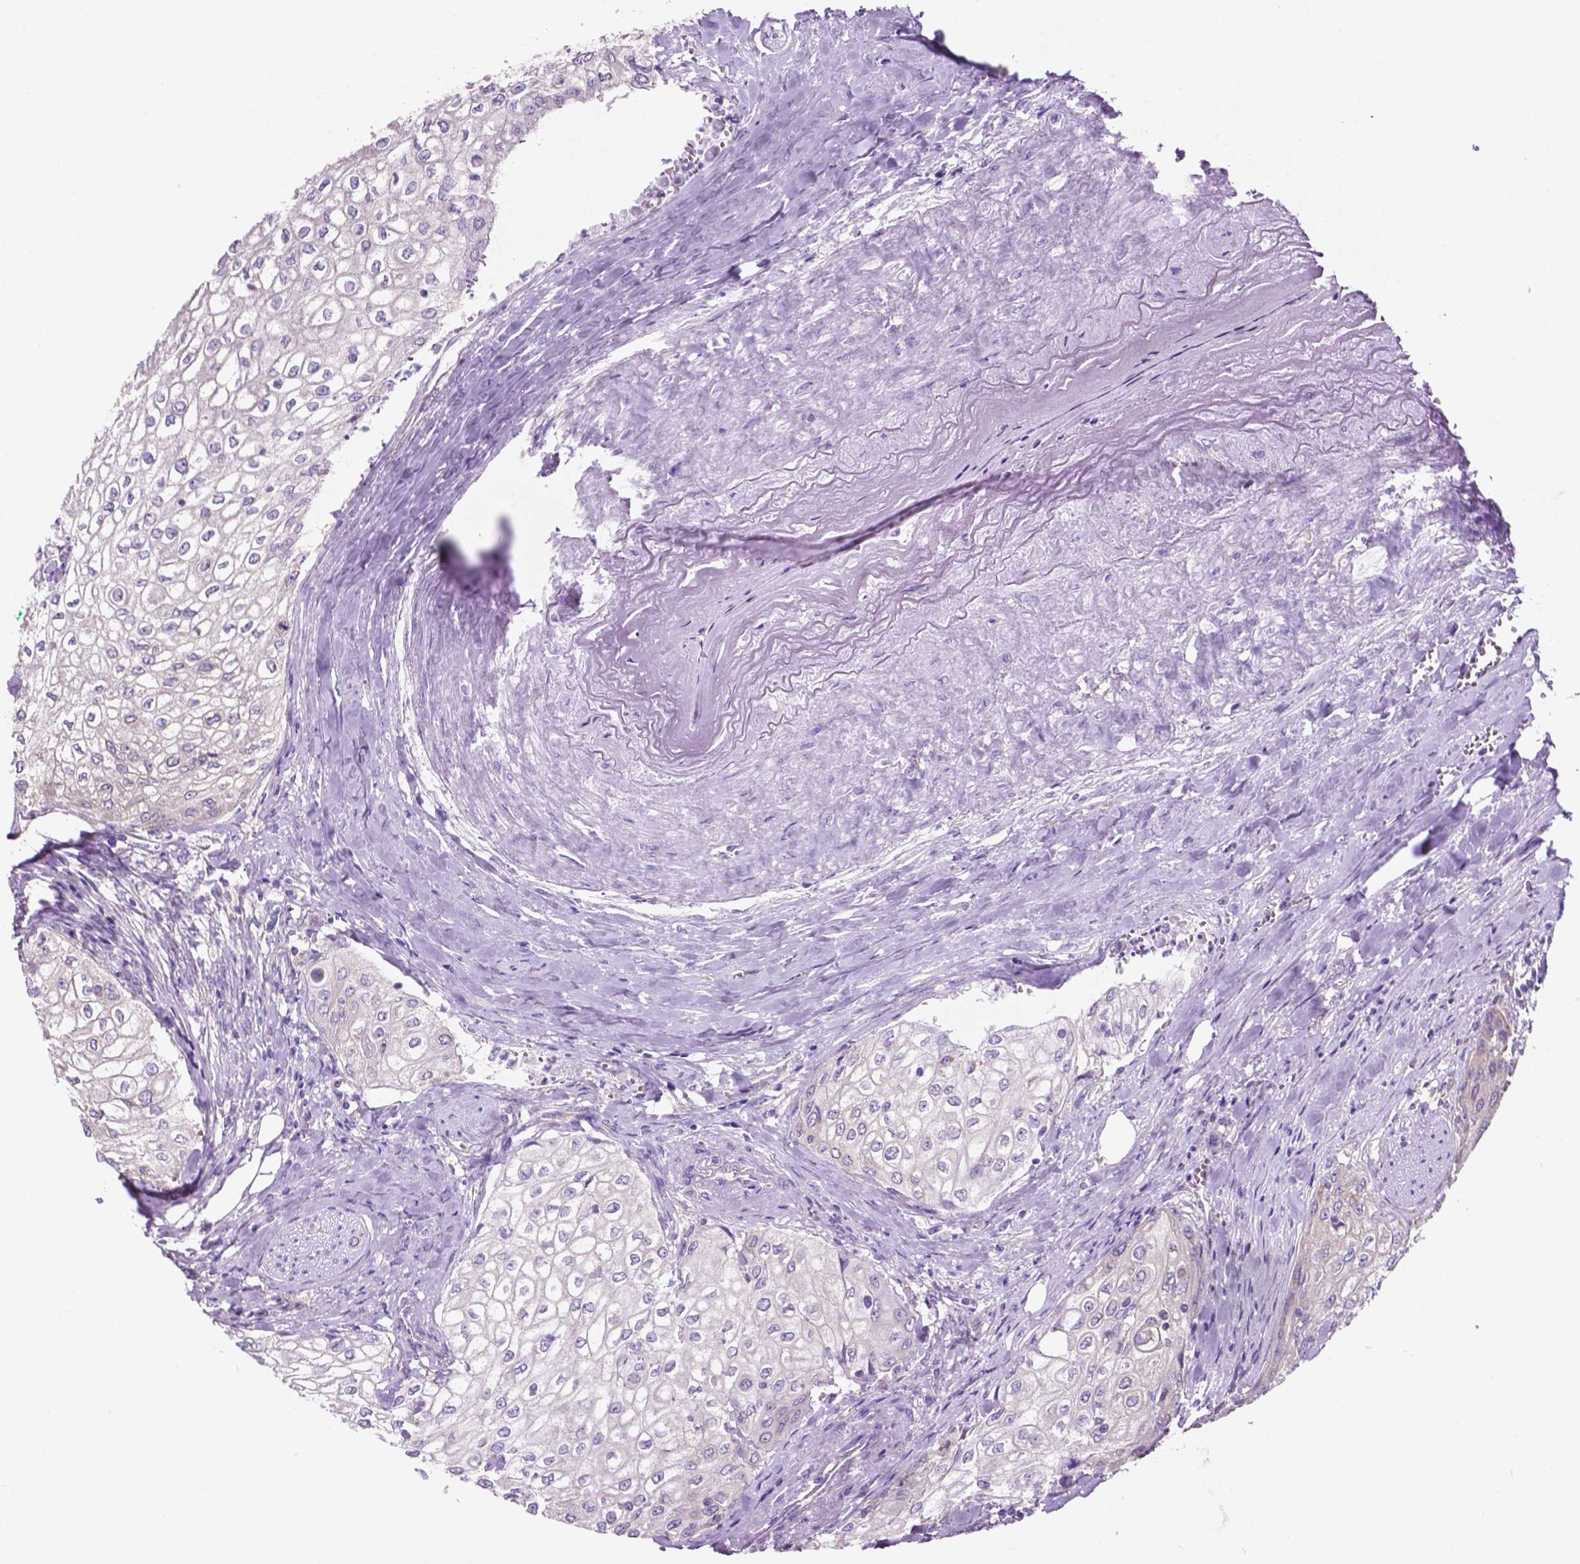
{"staining": {"intensity": "negative", "quantity": "none", "location": "none"}, "tissue": "urothelial cancer", "cell_type": "Tumor cells", "image_type": "cancer", "snomed": [{"axis": "morphology", "description": "Urothelial carcinoma, High grade"}, {"axis": "topography", "description": "Urinary bladder"}], "caption": "A high-resolution photomicrograph shows IHC staining of high-grade urothelial carcinoma, which demonstrates no significant positivity in tumor cells.", "gene": "SPDYA", "patient": {"sex": "male", "age": 62}}